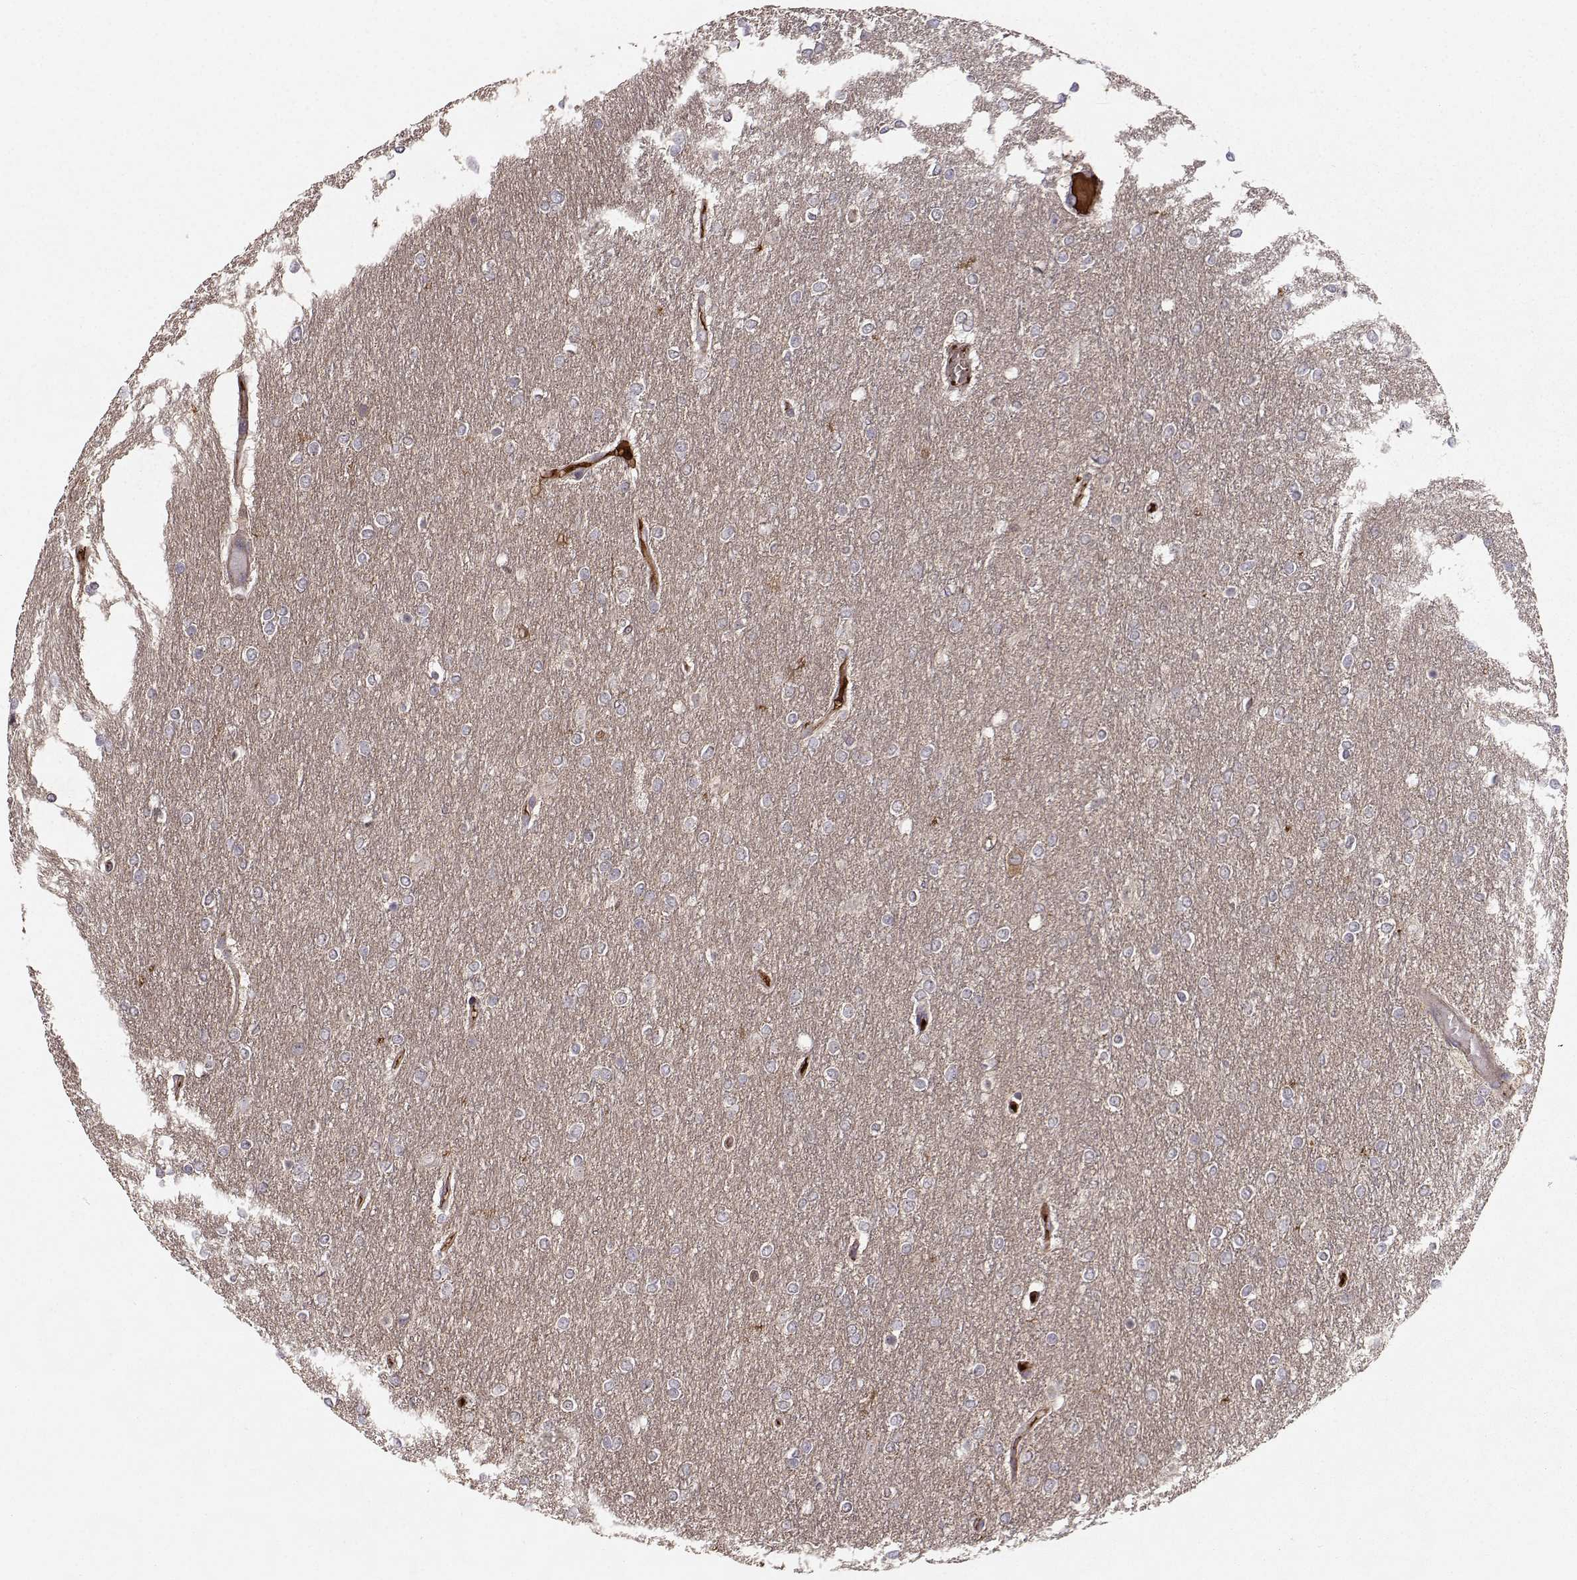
{"staining": {"intensity": "negative", "quantity": "none", "location": "none"}, "tissue": "glioma", "cell_type": "Tumor cells", "image_type": "cancer", "snomed": [{"axis": "morphology", "description": "Glioma, malignant, High grade"}, {"axis": "topography", "description": "Brain"}], "caption": "High power microscopy micrograph of an immunohistochemistry (IHC) micrograph of glioma, revealing no significant positivity in tumor cells. Brightfield microscopy of immunohistochemistry (IHC) stained with DAB (3,3'-diaminobenzidine) (brown) and hematoxylin (blue), captured at high magnification.", "gene": "WNT6", "patient": {"sex": "female", "age": 61}}